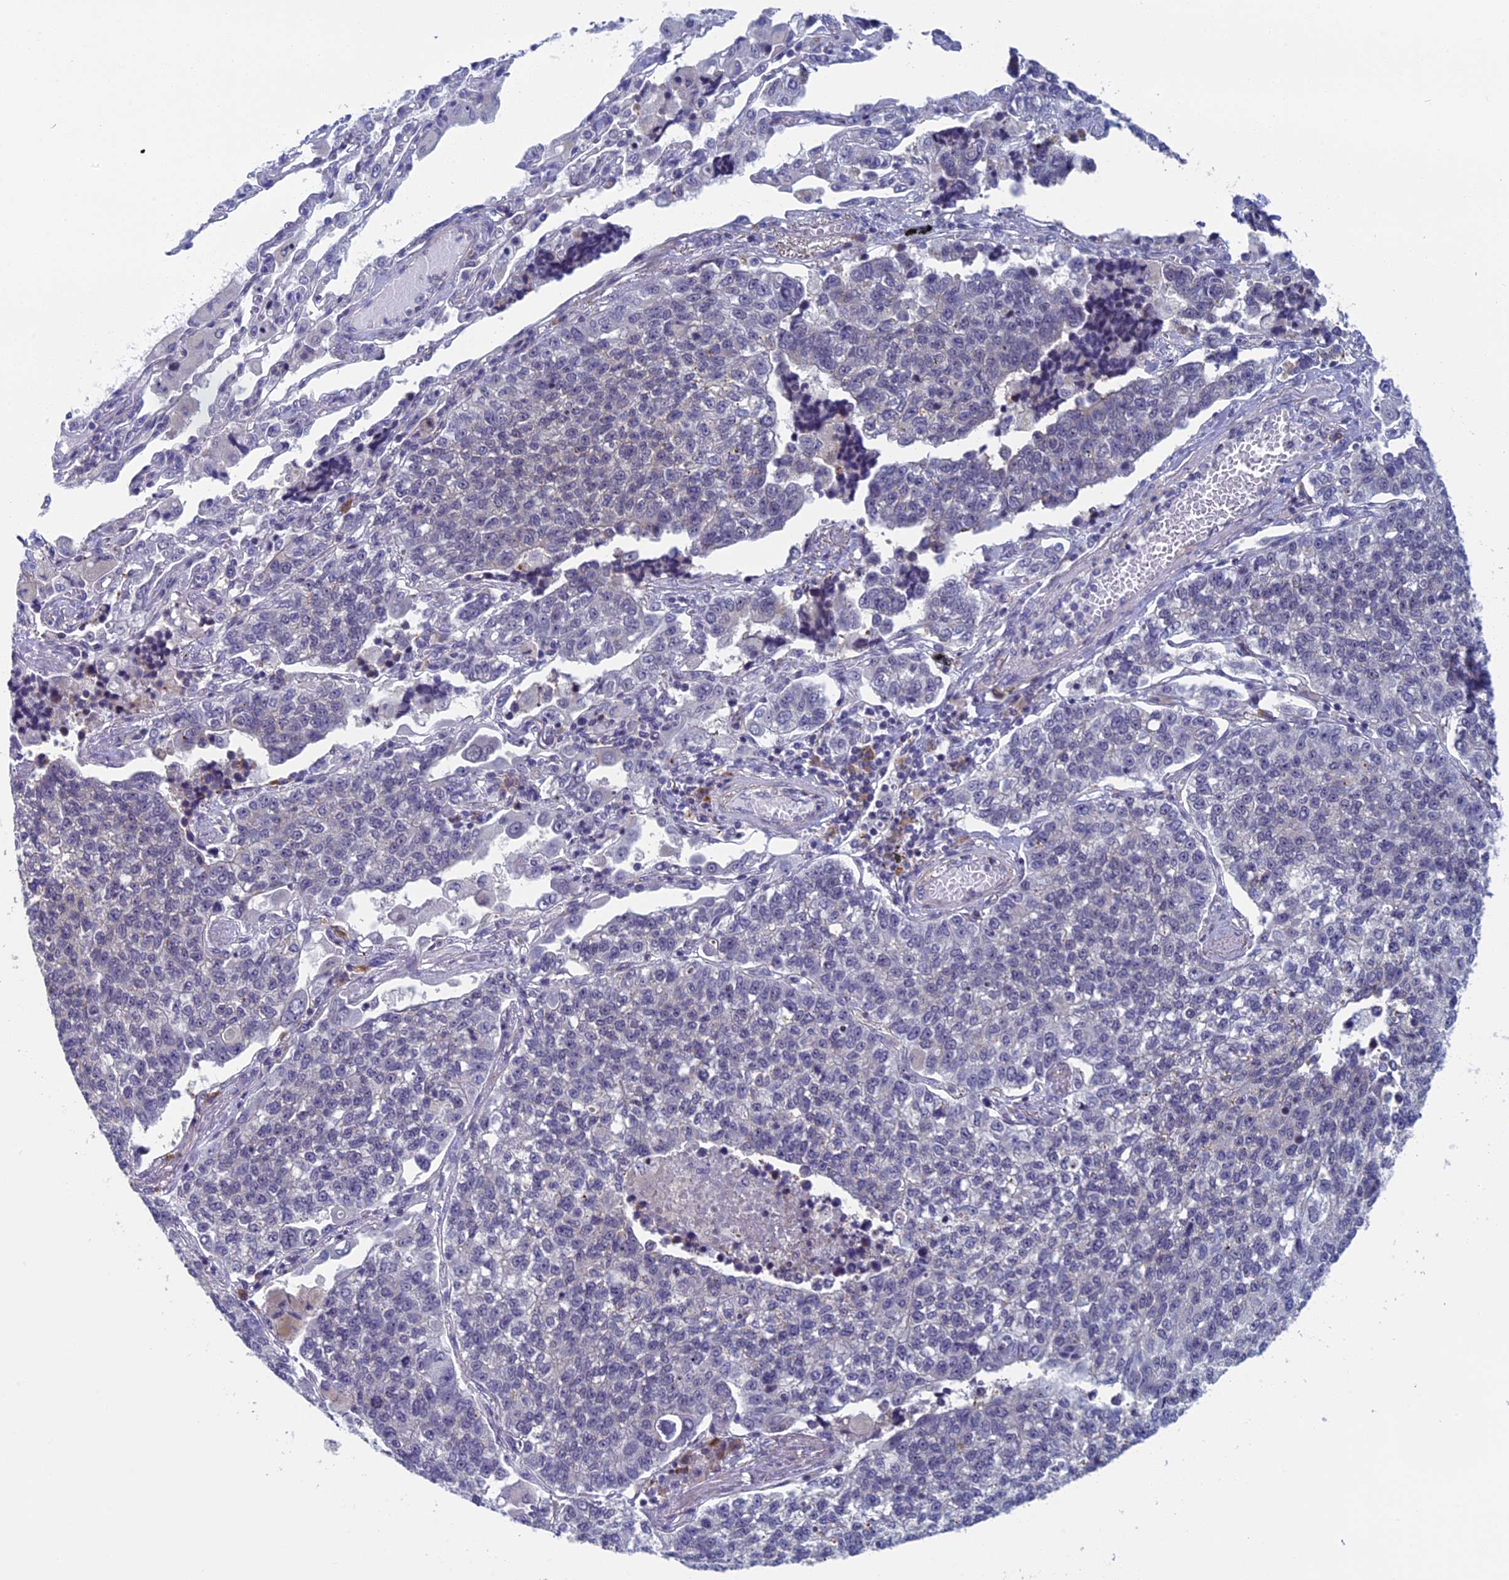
{"staining": {"intensity": "negative", "quantity": "none", "location": "none"}, "tissue": "lung cancer", "cell_type": "Tumor cells", "image_type": "cancer", "snomed": [{"axis": "morphology", "description": "Adenocarcinoma, NOS"}, {"axis": "topography", "description": "Lung"}], "caption": "IHC micrograph of neoplastic tissue: adenocarcinoma (lung) stained with DAB (3,3'-diaminobenzidine) exhibits no significant protein staining in tumor cells.", "gene": "CNEP1R1", "patient": {"sex": "male", "age": 49}}